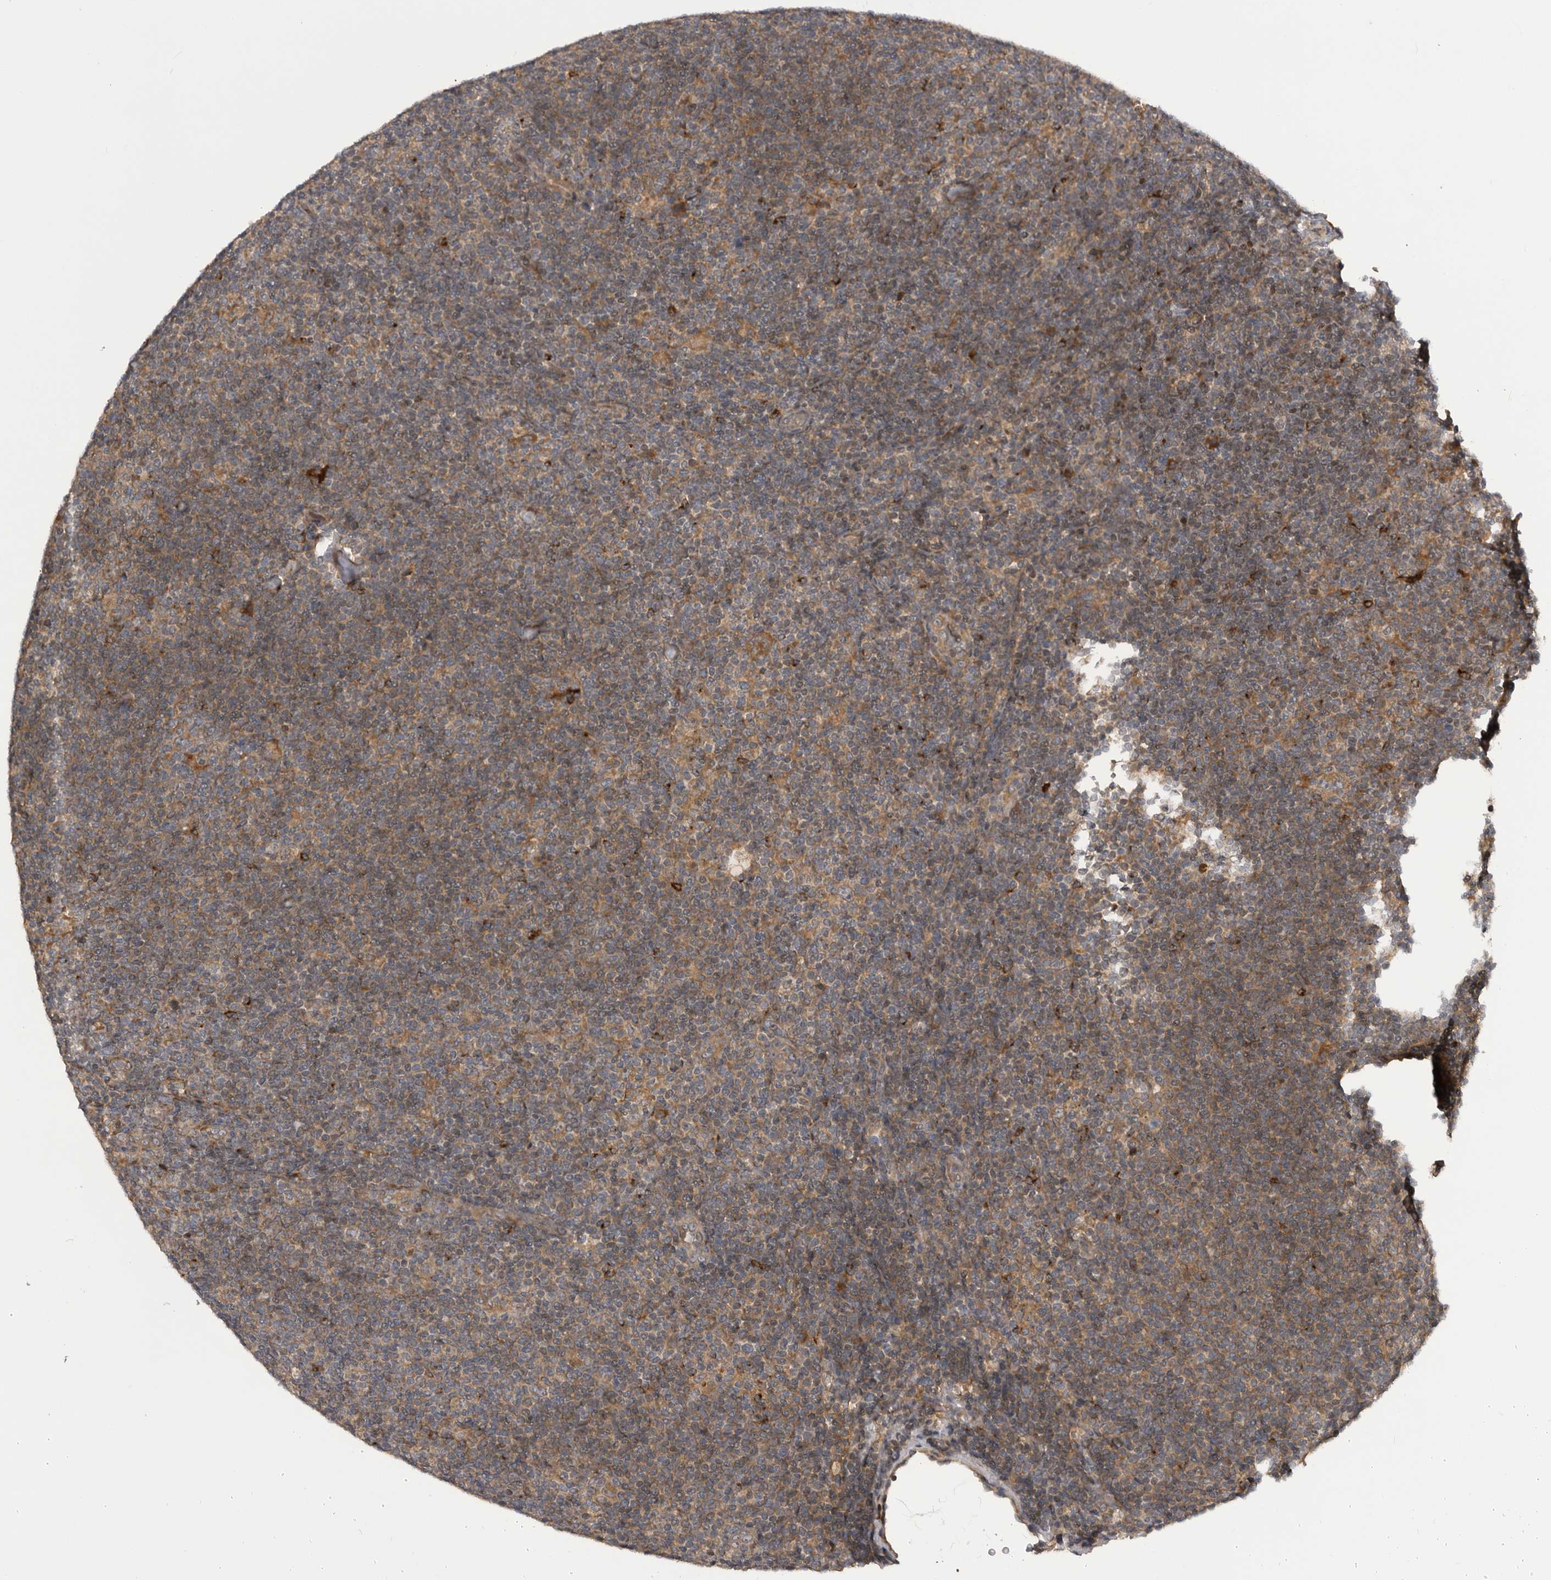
{"staining": {"intensity": "weak", "quantity": ">75%", "location": "cytoplasmic/membranous"}, "tissue": "lymphoma", "cell_type": "Tumor cells", "image_type": "cancer", "snomed": [{"axis": "morphology", "description": "Hodgkin's disease, NOS"}, {"axis": "topography", "description": "Lymph node"}], "caption": "Approximately >75% of tumor cells in Hodgkin's disease display weak cytoplasmic/membranous protein expression as visualized by brown immunohistochemical staining.", "gene": "RAB3GAP2", "patient": {"sex": "female", "age": 57}}